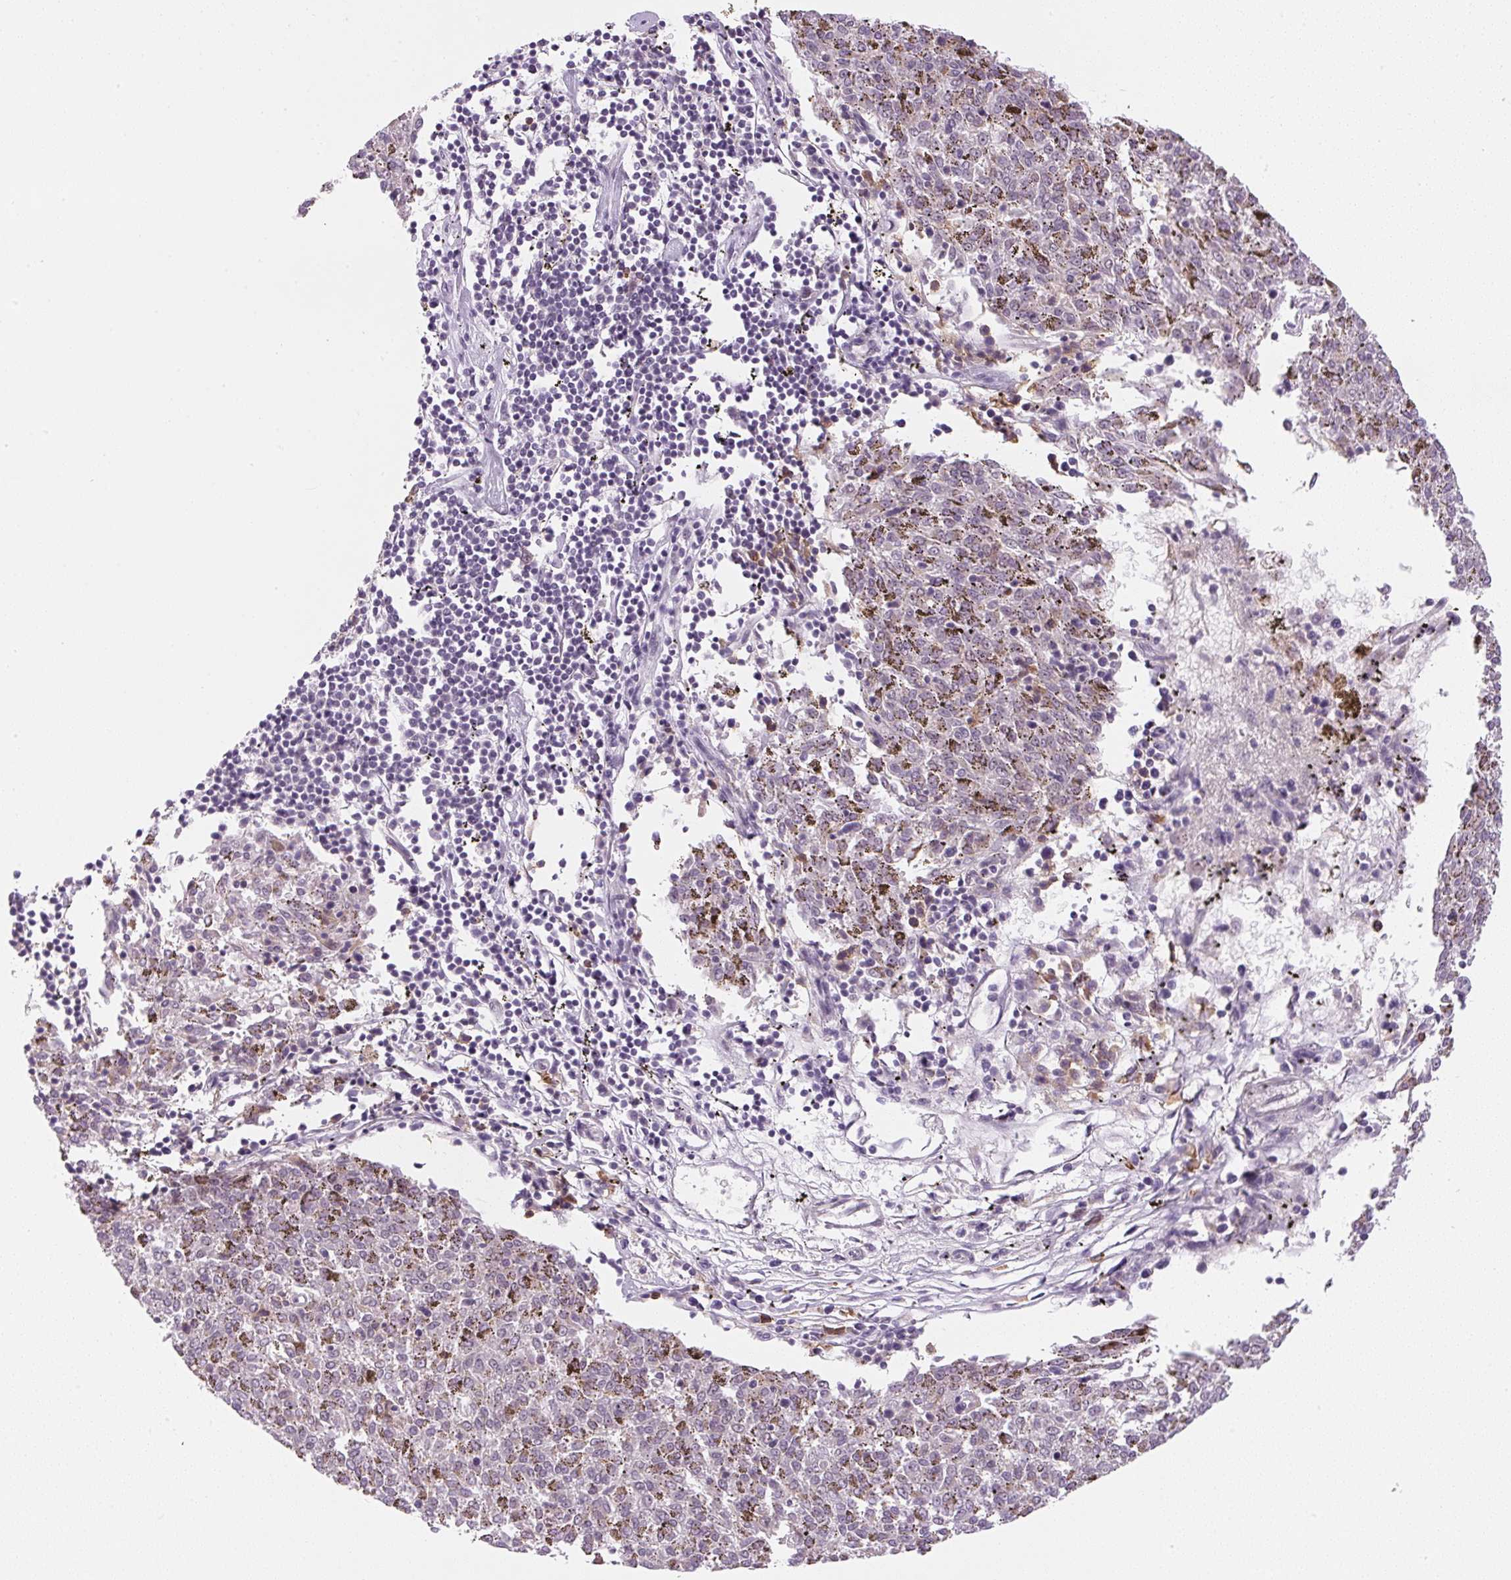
{"staining": {"intensity": "negative", "quantity": "none", "location": "none"}, "tissue": "melanoma", "cell_type": "Tumor cells", "image_type": "cancer", "snomed": [{"axis": "morphology", "description": "Malignant melanoma, NOS"}, {"axis": "topography", "description": "Skin"}], "caption": "Immunohistochemical staining of melanoma displays no significant expression in tumor cells.", "gene": "SGF29", "patient": {"sex": "female", "age": 72}}